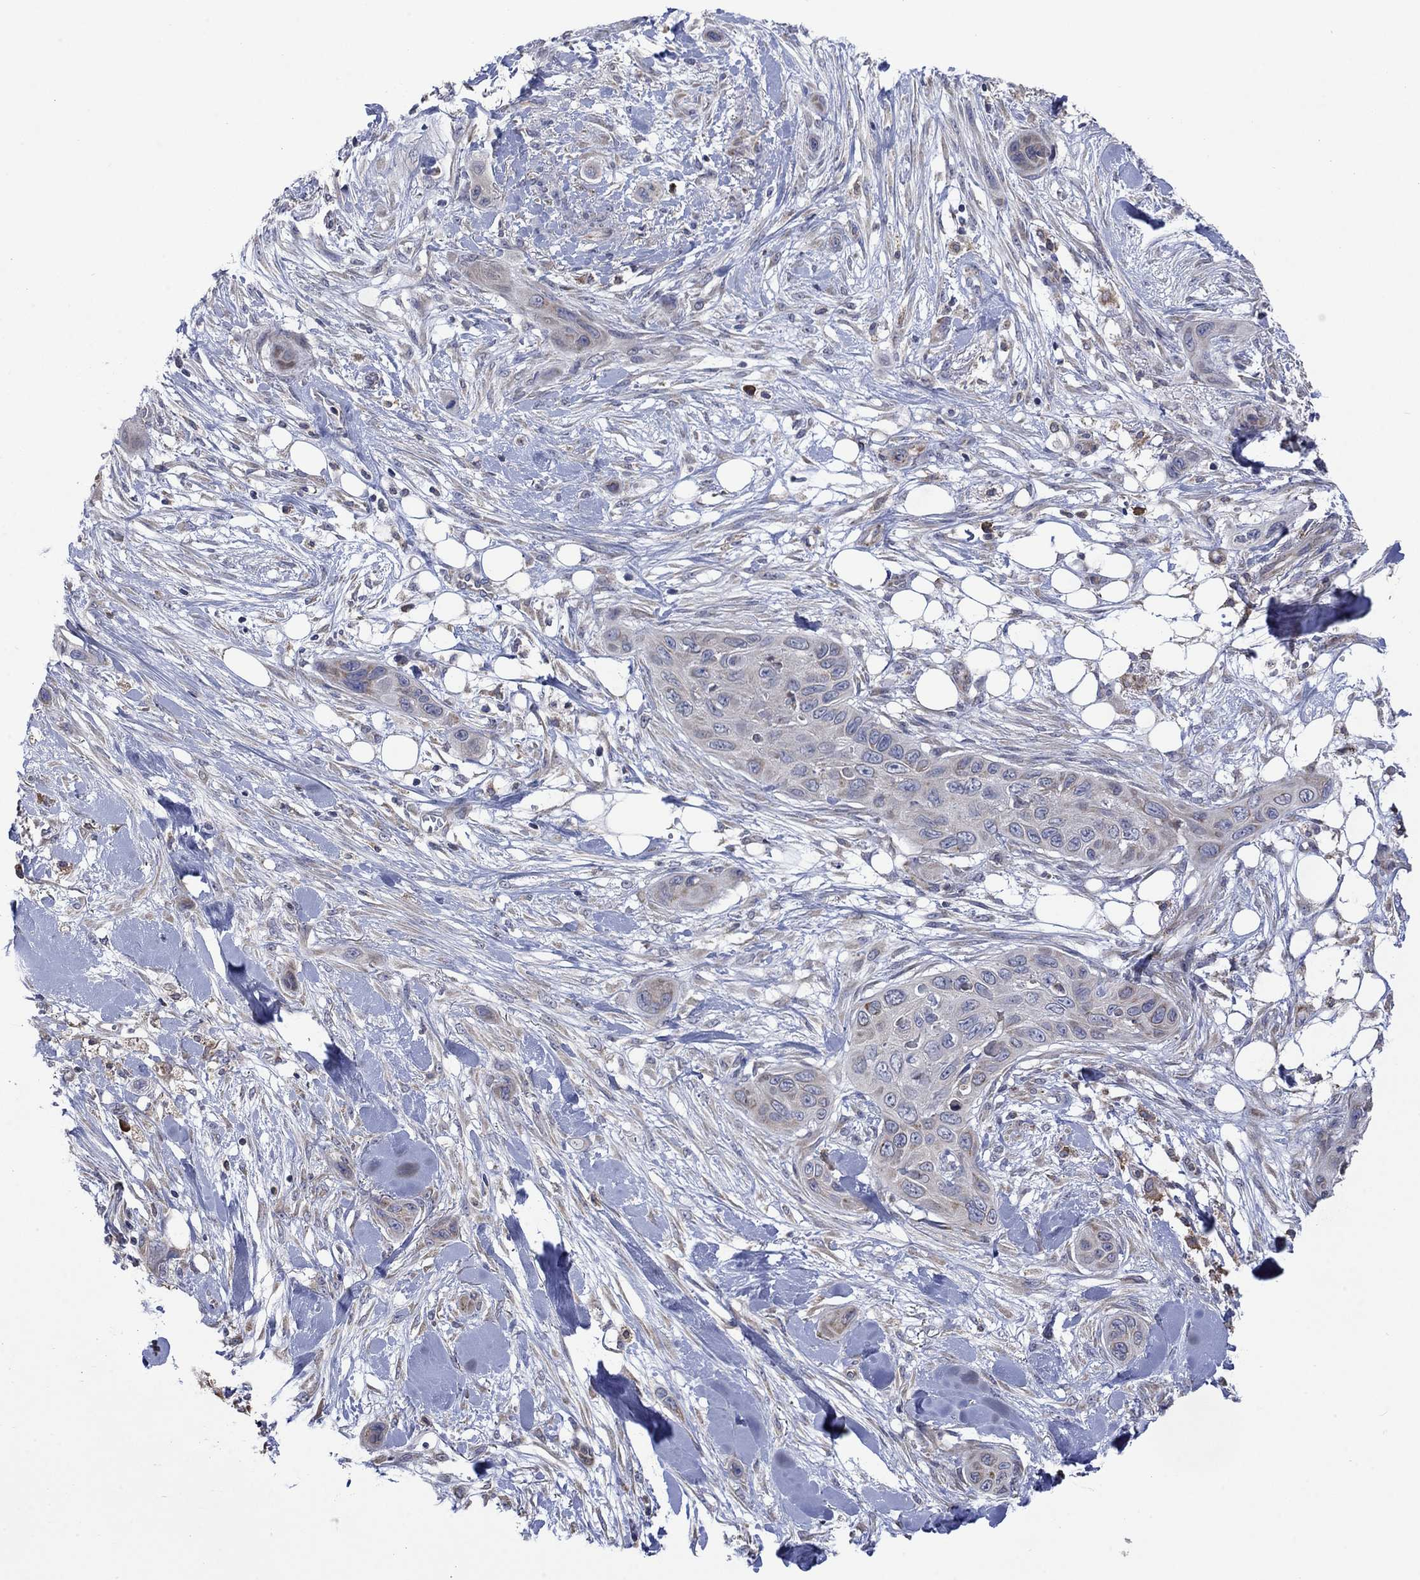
{"staining": {"intensity": "weak", "quantity": "<25%", "location": "cytoplasmic/membranous"}, "tissue": "skin cancer", "cell_type": "Tumor cells", "image_type": "cancer", "snomed": [{"axis": "morphology", "description": "Squamous cell carcinoma, NOS"}, {"axis": "topography", "description": "Skin"}], "caption": "Skin cancer (squamous cell carcinoma) stained for a protein using immunohistochemistry exhibits no positivity tumor cells.", "gene": "FURIN", "patient": {"sex": "male", "age": 78}}